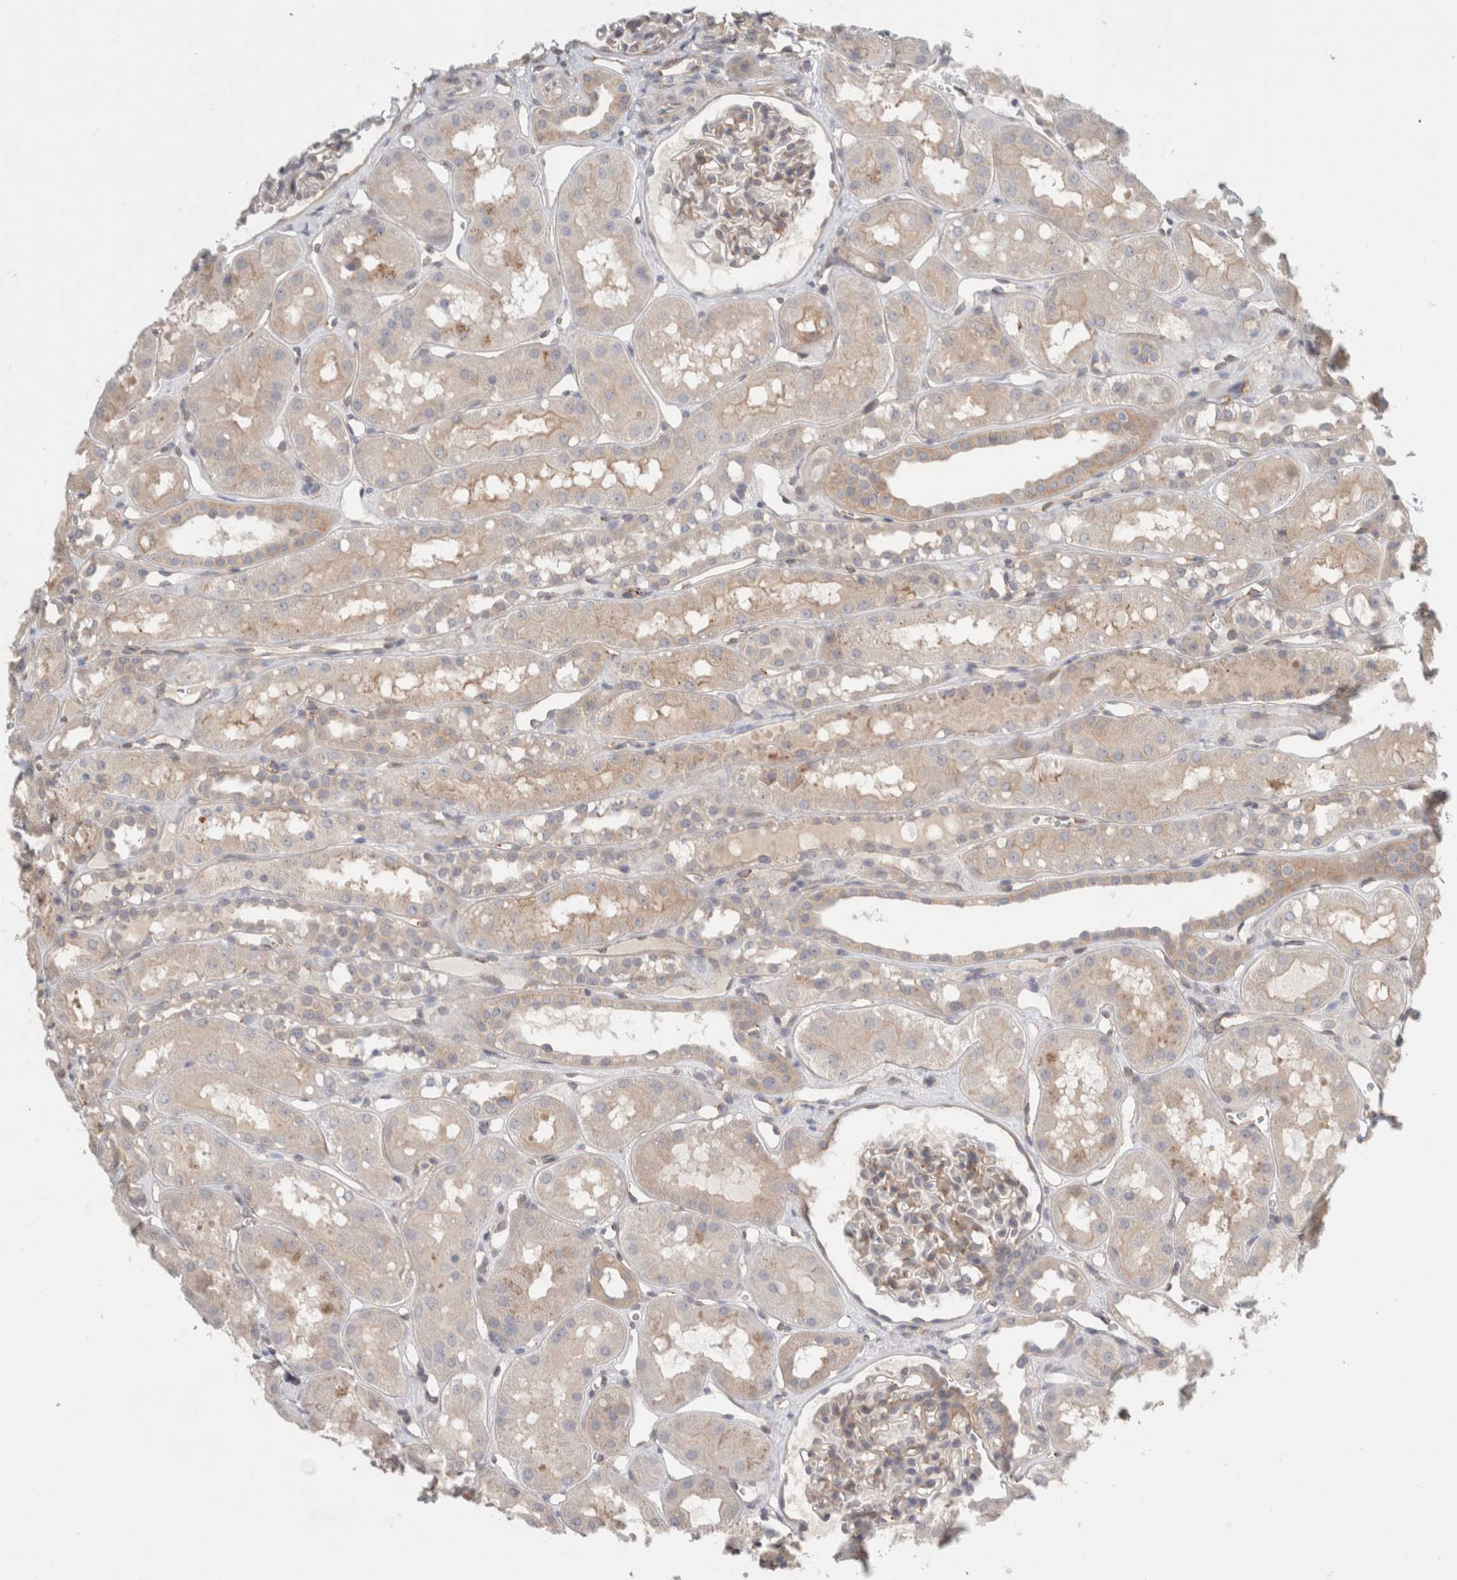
{"staining": {"intensity": "weak", "quantity": "25%-75%", "location": "cytoplasmic/membranous"}, "tissue": "kidney", "cell_type": "Cells in glomeruli", "image_type": "normal", "snomed": [{"axis": "morphology", "description": "Normal tissue, NOS"}, {"axis": "topography", "description": "Kidney"}], "caption": "Cells in glomeruli reveal low levels of weak cytoplasmic/membranous positivity in about 25%-75% of cells in normal human kidney. Nuclei are stained in blue.", "gene": "RASAL2", "patient": {"sex": "male", "age": 16}}